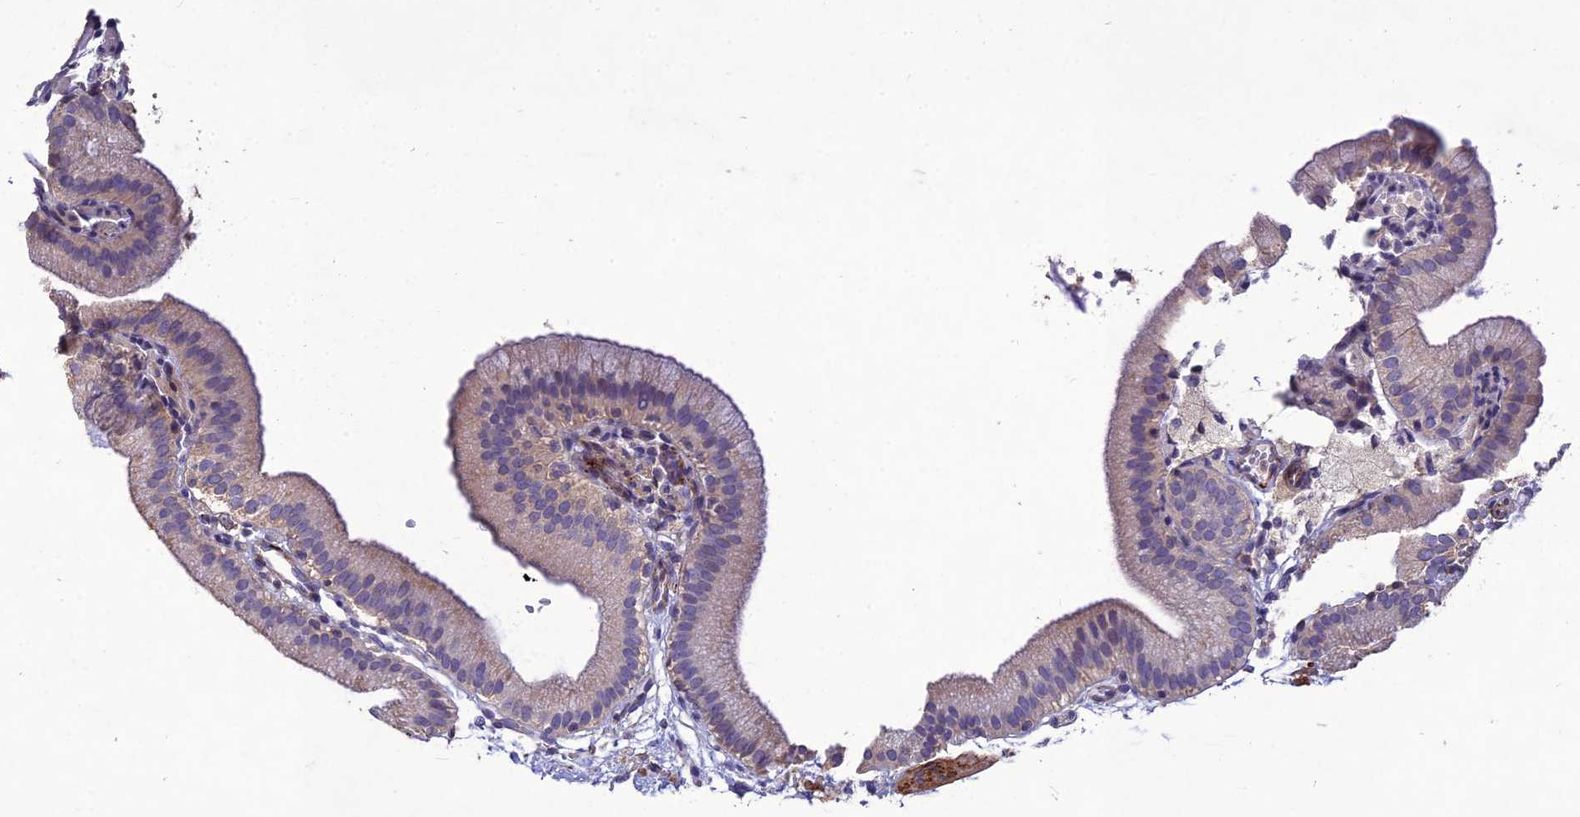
{"staining": {"intensity": "moderate", "quantity": "<25%", "location": "cytoplasmic/membranous"}, "tissue": "gallbladder", "cell_type": "Glandular cells", "image_type": "normal", "snomed": [{"axis": "morphology", "description": "Normal tissue, NOS"}, {"axis": "topography", "description": "Gallbladder"}], "caption": "Immunohistochemical staining of unremarkable gallbladder shows low levels of moderate cytoplasmic/membranous positivity in approximately <25% of glandular cells.", "gene": "CLUH", "patient": {"sex": "male", "age": 55}}